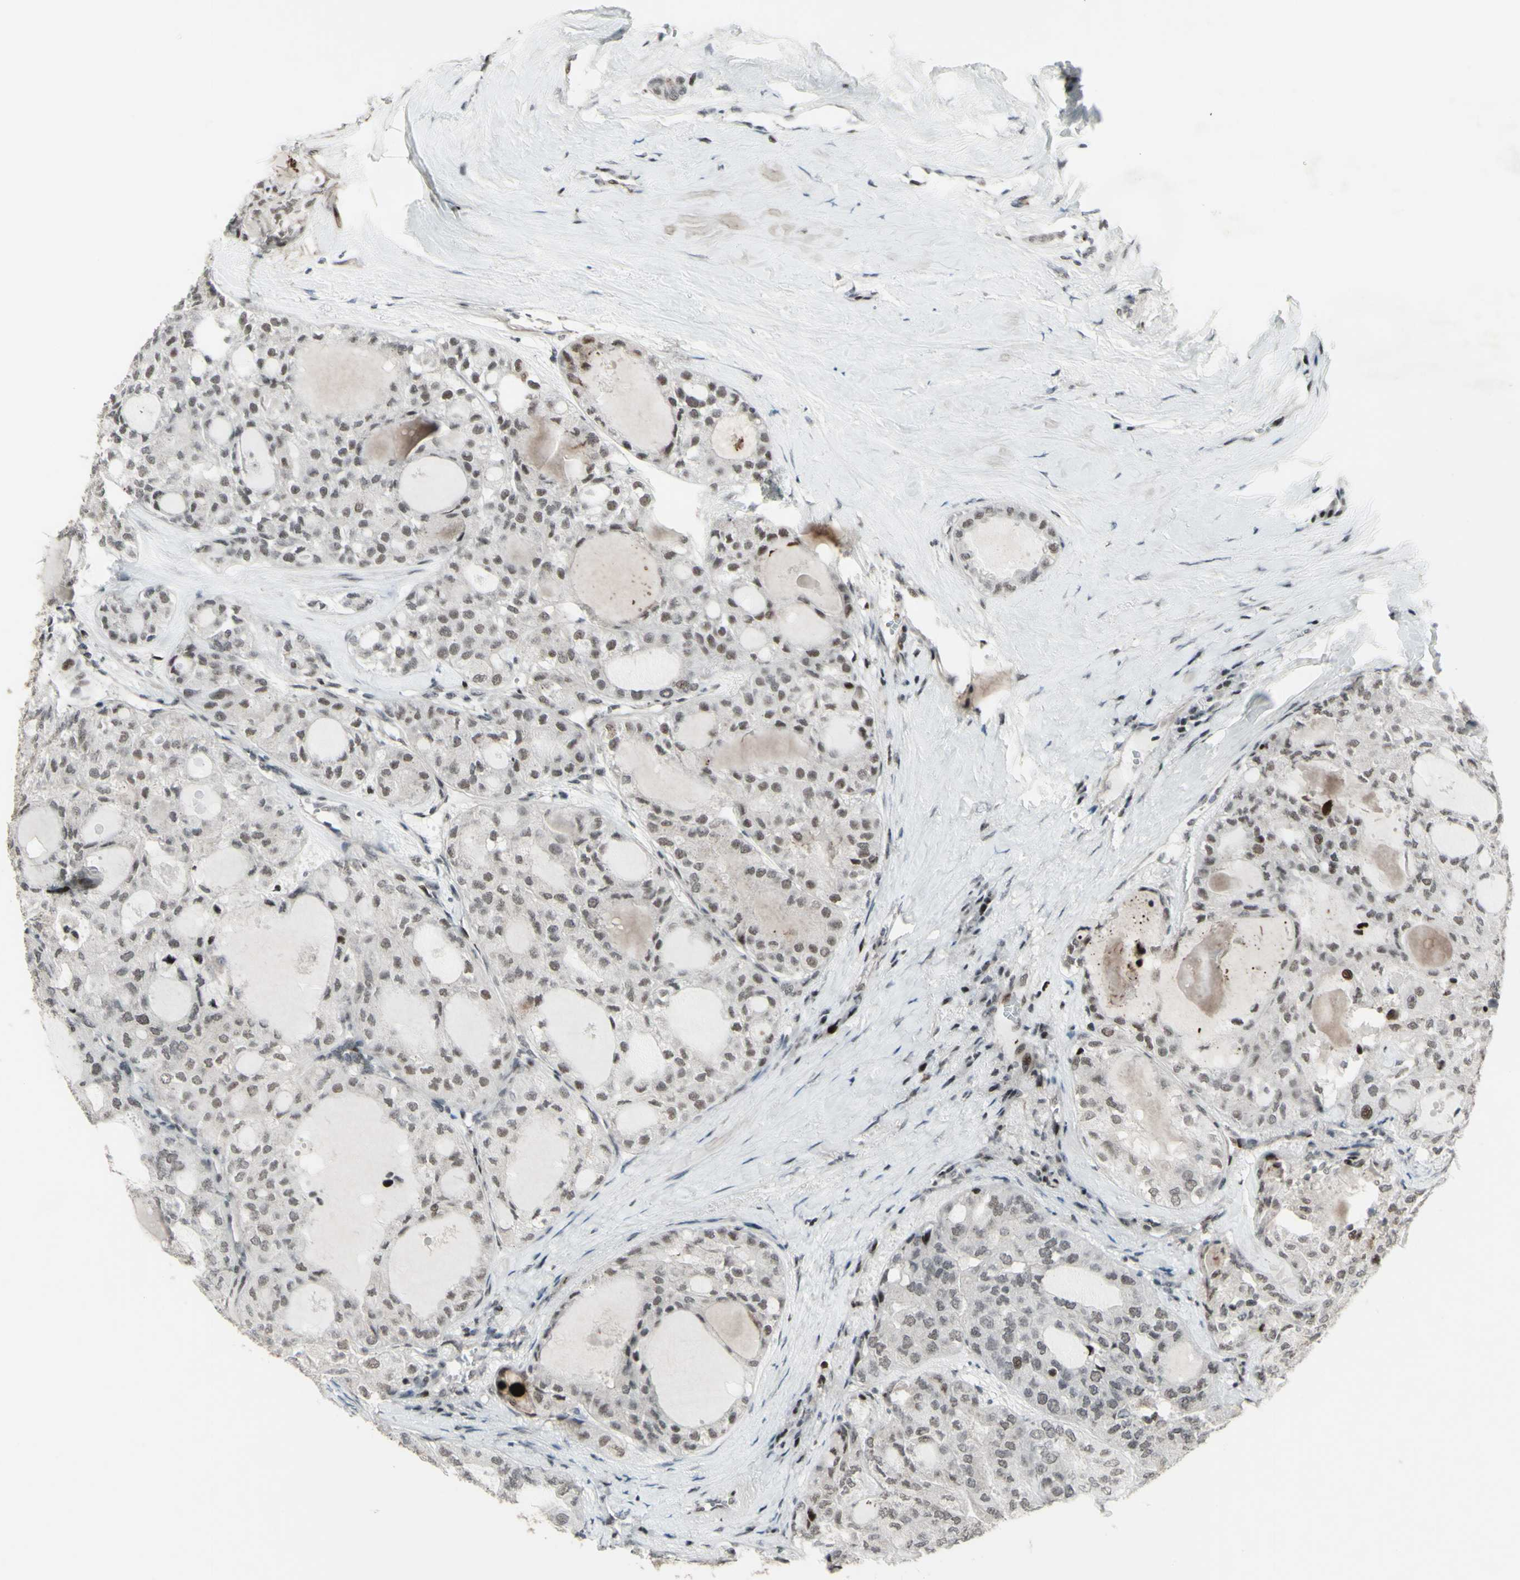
{"staining": {"intensity": "weak", "quantity": "<25%", "location": "nuclear"}, "tissue": "thyroid cancer", "cell_type": "Tumor cells", "image_type": "cancer", "snomed": [{"axis": "morphology", "description": "Follicular adenoma carcinoma, NOS"}, {"axis": "topography", "description": "Thyroid gland"}], "caption": "A histopathology image of thyroid cancer stained for a protein exhibits no brown staining in tumor cells. (IHC, brightfield microscopy, high magnification).", "gene": "SUPT6H", "patient": {"sex": "male", "age": 75}}